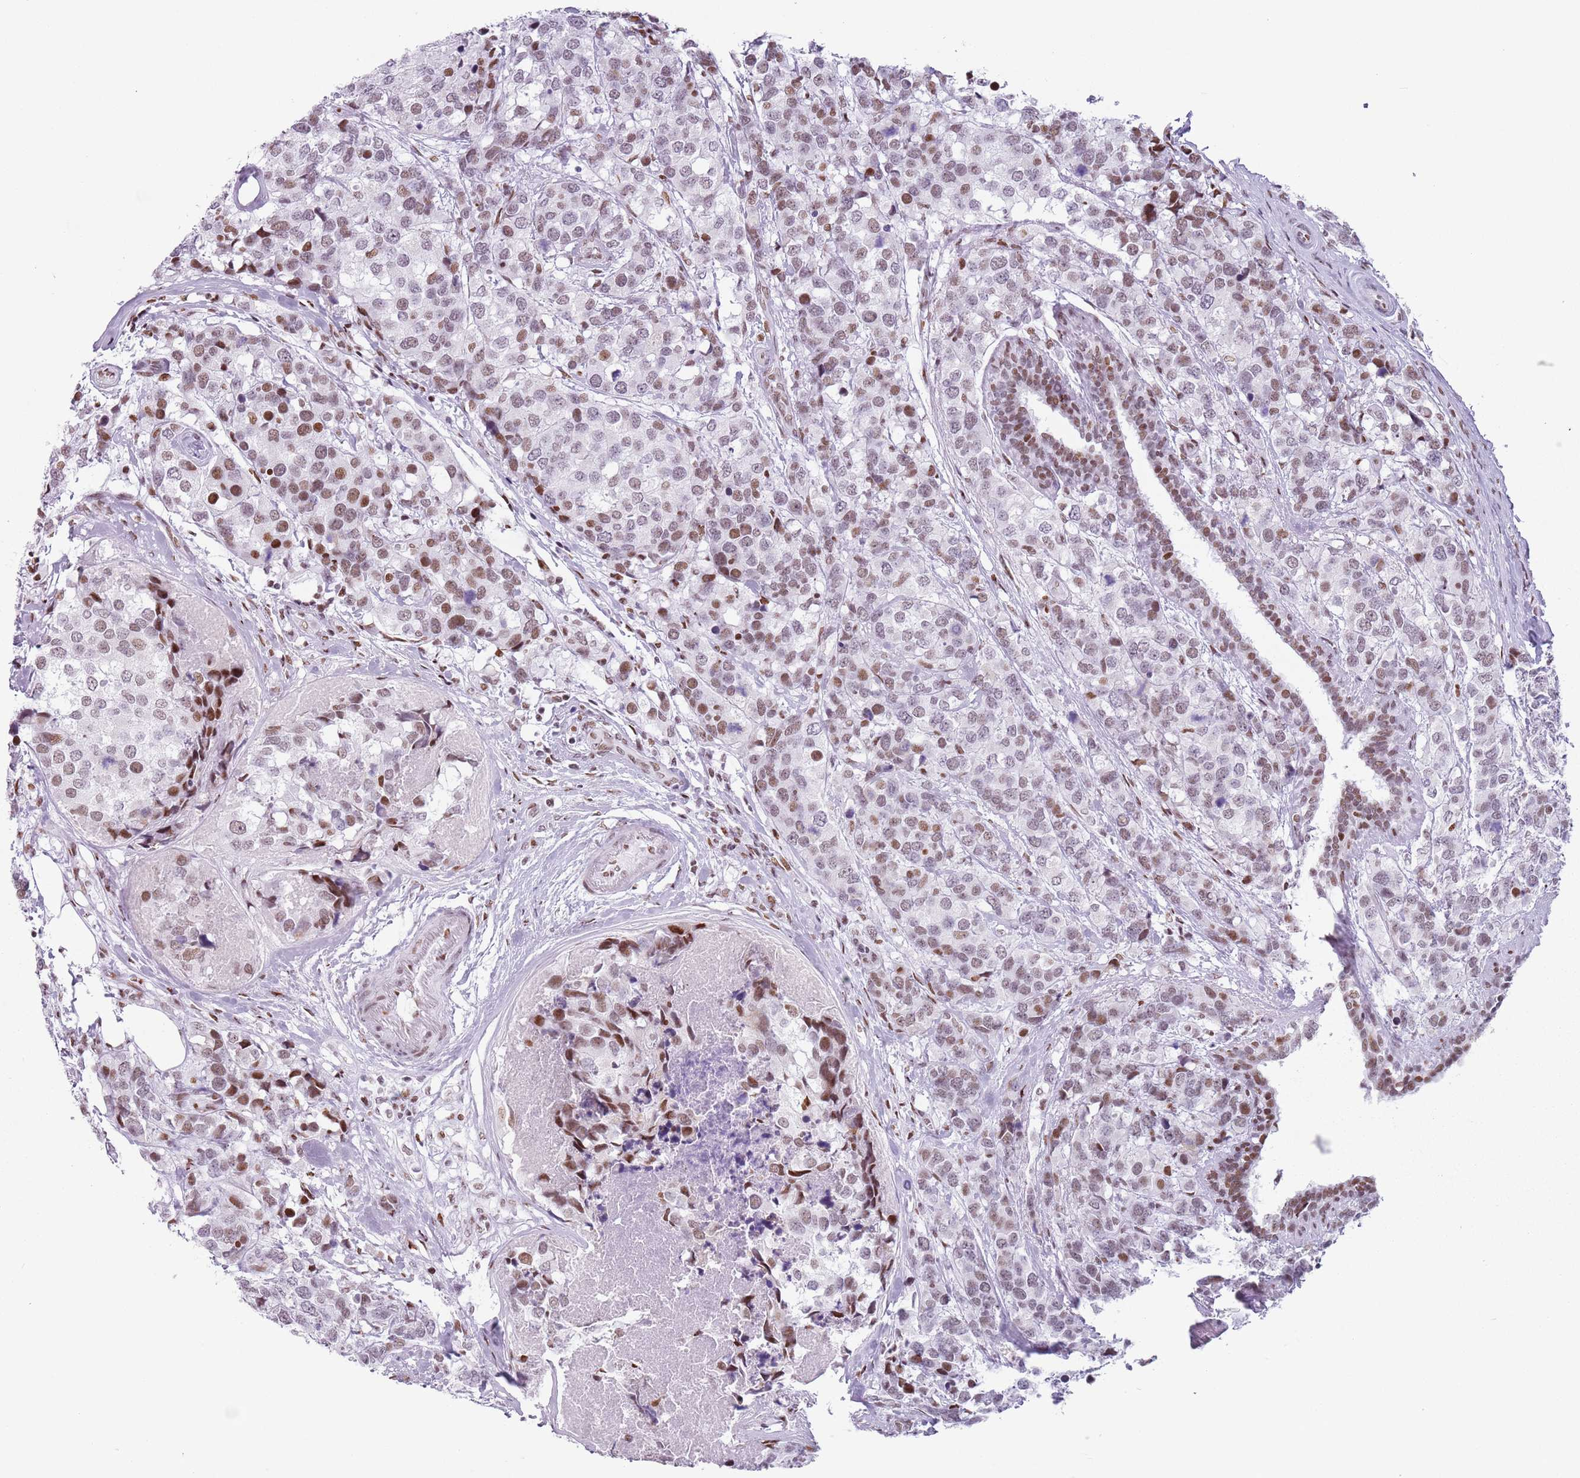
{"staining": {"intensity": "moderate", "quantity": "25%-75%", "location": "nuclear"}, "tissue": "breast cancer", "cell_type": "Tumor cells", "image_type": "cancer", "snomed": [{"axis": "morphology", "description": "Lobular carcinoma"}, {"axis": "topography", "description": "Breast"}], "caption": "A brown stain labels moderate nuclear positivity of a protein in lobular carcinoma (breast) tumor cells.", "gene": "FAM104B", "patient": {"sex": "female", "age": 59}}